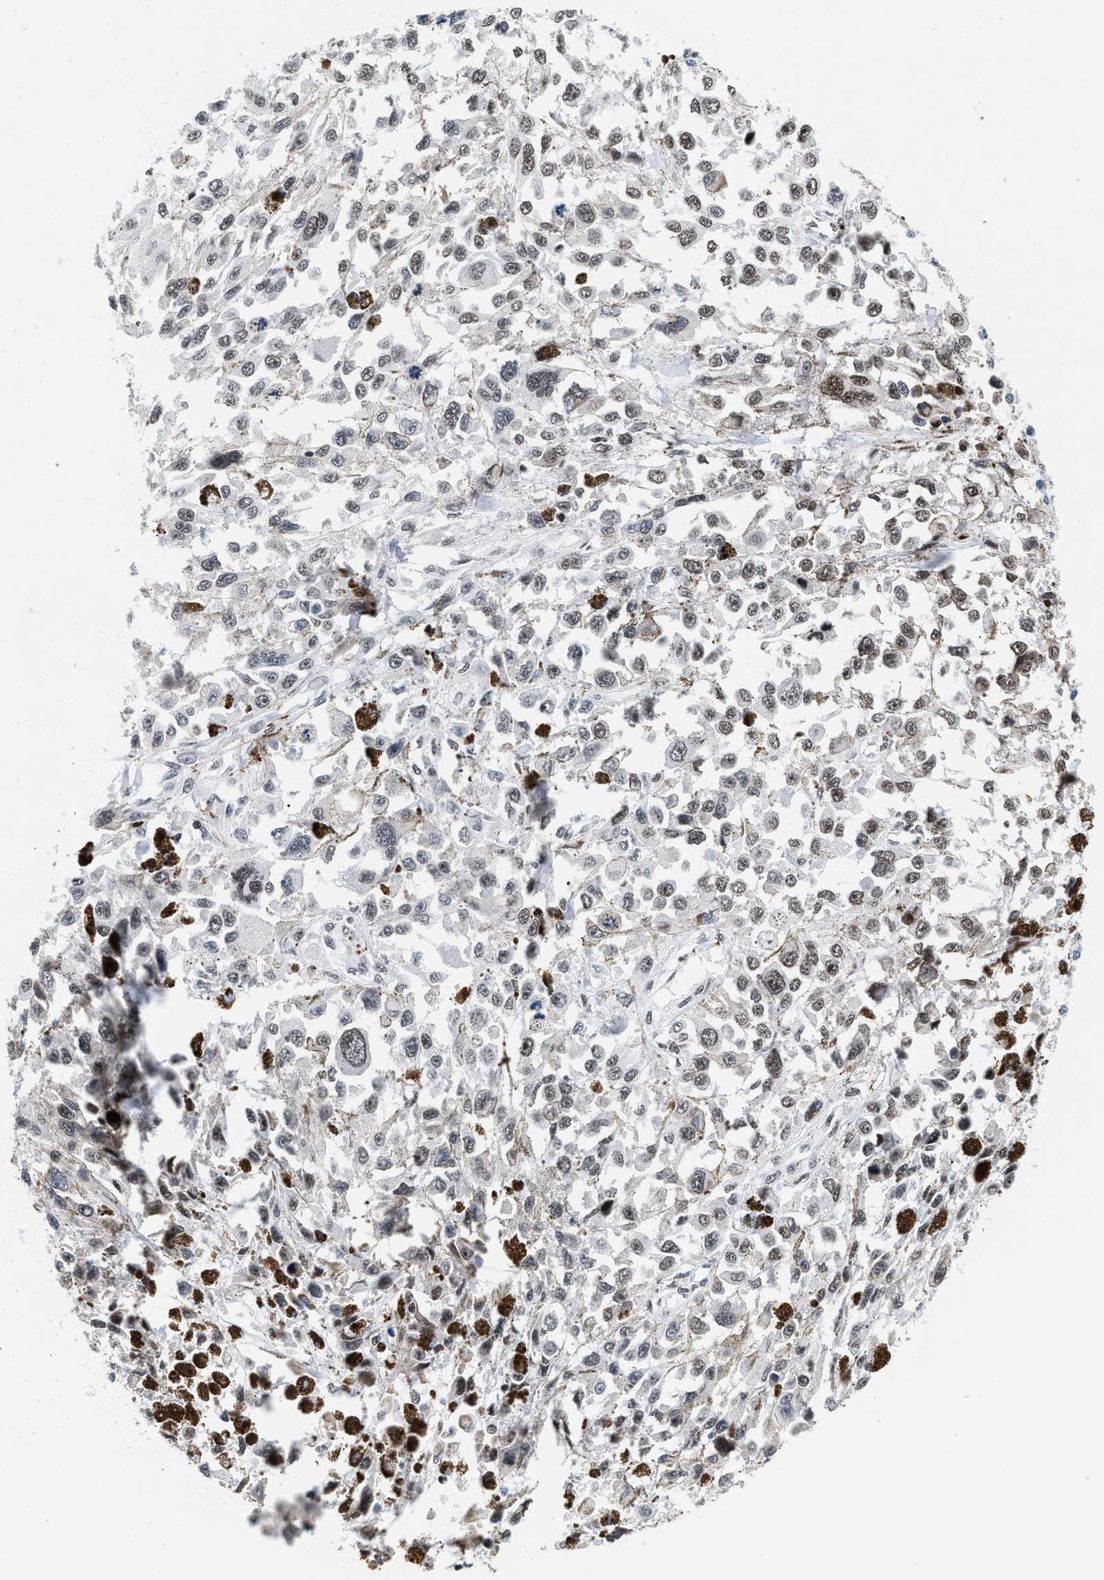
{"staining": {"intensity": "moderate", "quantity": "25%-75%", "location": "nuclear"}, "tissue": "melanoma", "cell_type": "Tumor cells", "image_type": "cancer", "snomed": [{"axis": "morphology", "description": "Malignant melanoma, Metastatic site"}, {"axis": "topography", "description": "Lymph node"}], "caption": "A high-resolution micrograph shows immunohistochemistry staining of malignant melanoma (metastatic site), which shows moderate nuclear positivity in approximately 25%-75% of tumor cells. The staining was performed using DAB (3,3'-diaminobenzidine), with brown indicating positive protein expression. Nuclei are stained blue with hematoxylin.", "gene": "RAD21", "patient": {"sex": "male", "age": 59}}